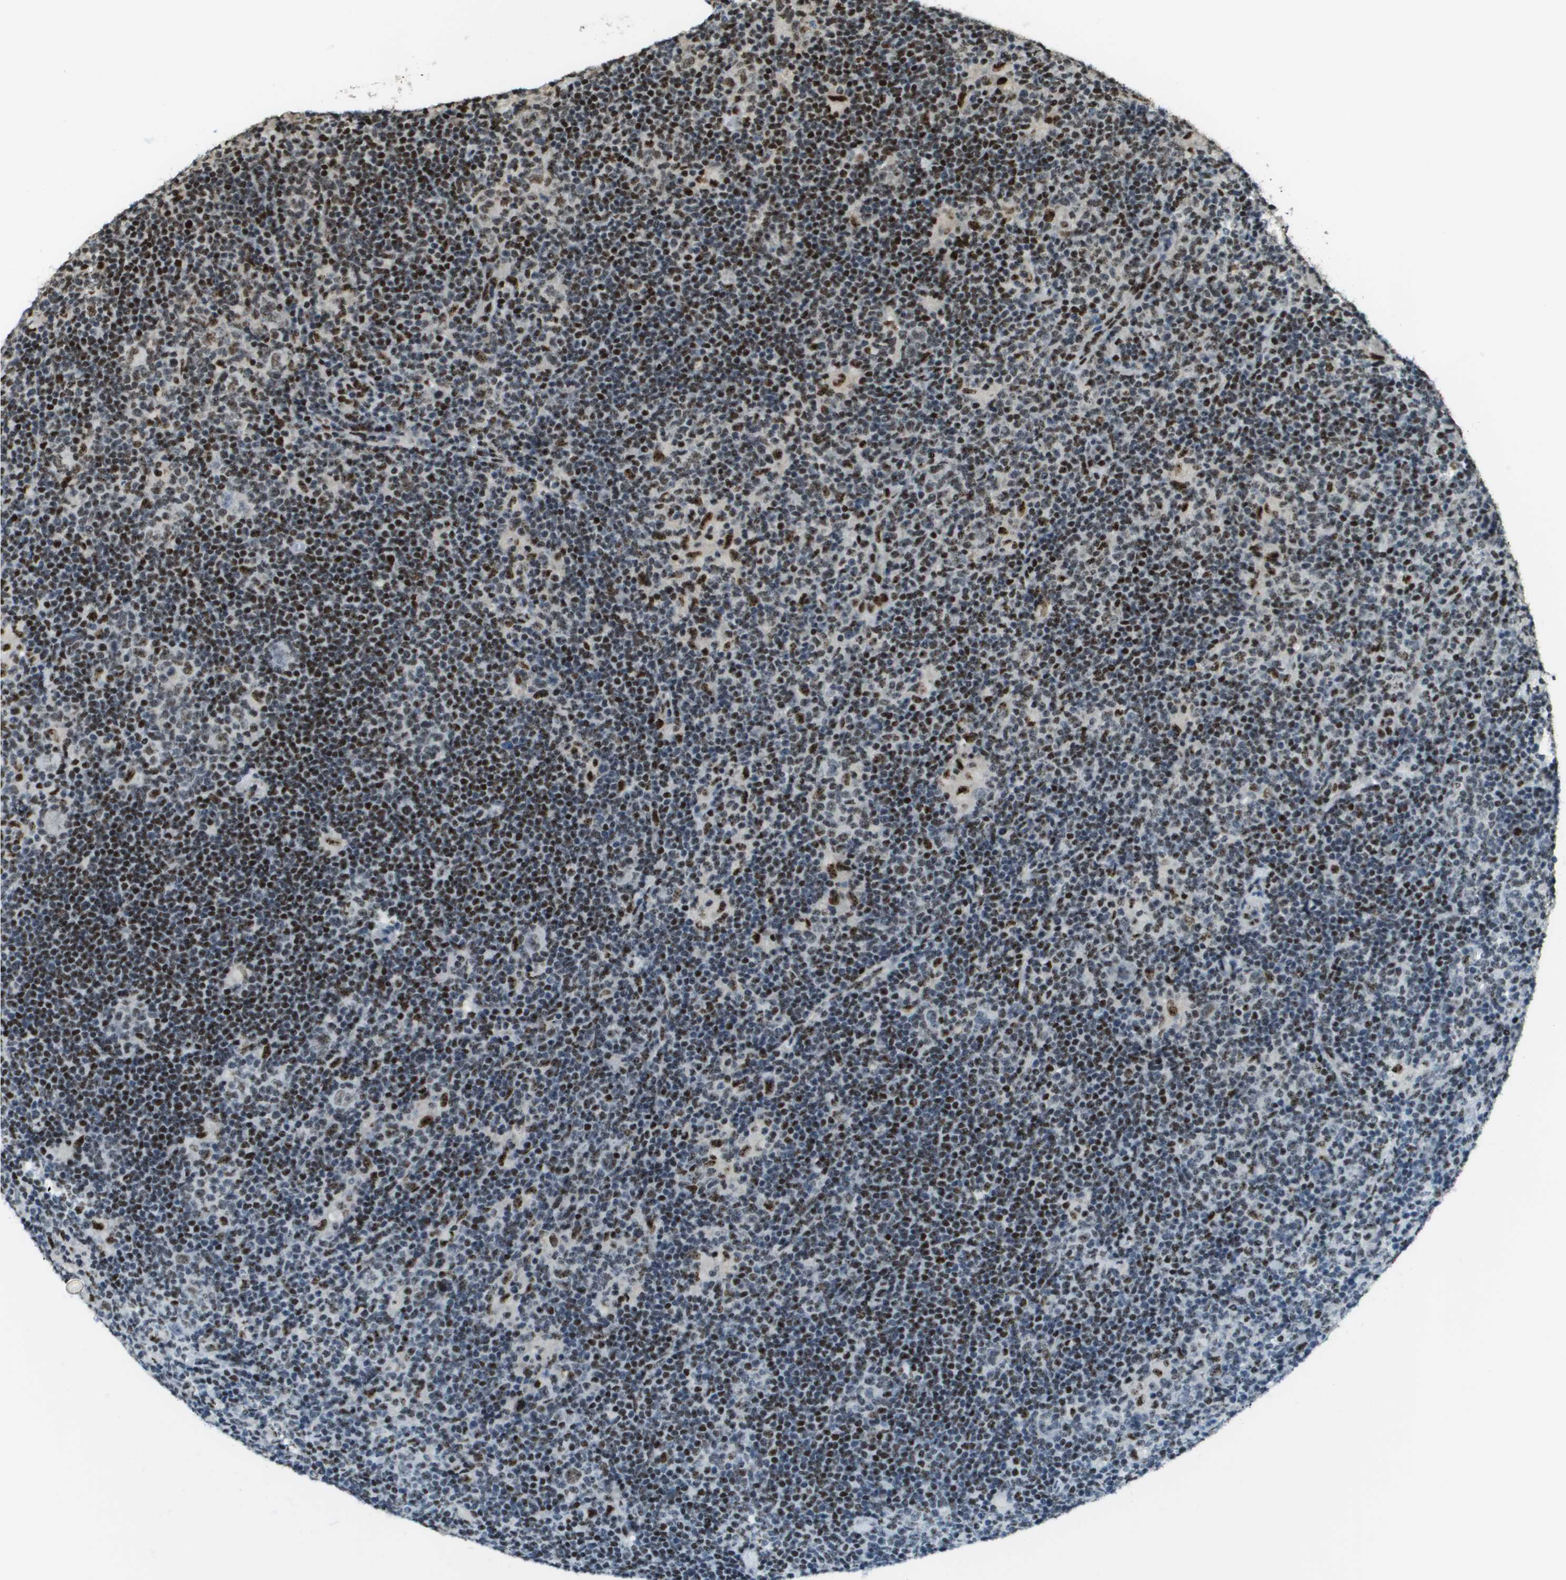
{"staining": {"intensity": "moderate", "quantity": ">75%", "location": "nuclear"}, "tissue": "lymphoma", "cell_type": "Tumor cells", "image_type": "cancer", "snomed": [{"axis": "morphology", "description": "Hodgkin's disease, NOS"}, {"axis": "topography", "description": "Lymph node"}], "caption": "Moderate nuclear positivity is seen in approximately >75% of tumor cells in lymphoma.", "gene": "SP100", "patient": {"sex": "female", "age": 57}}